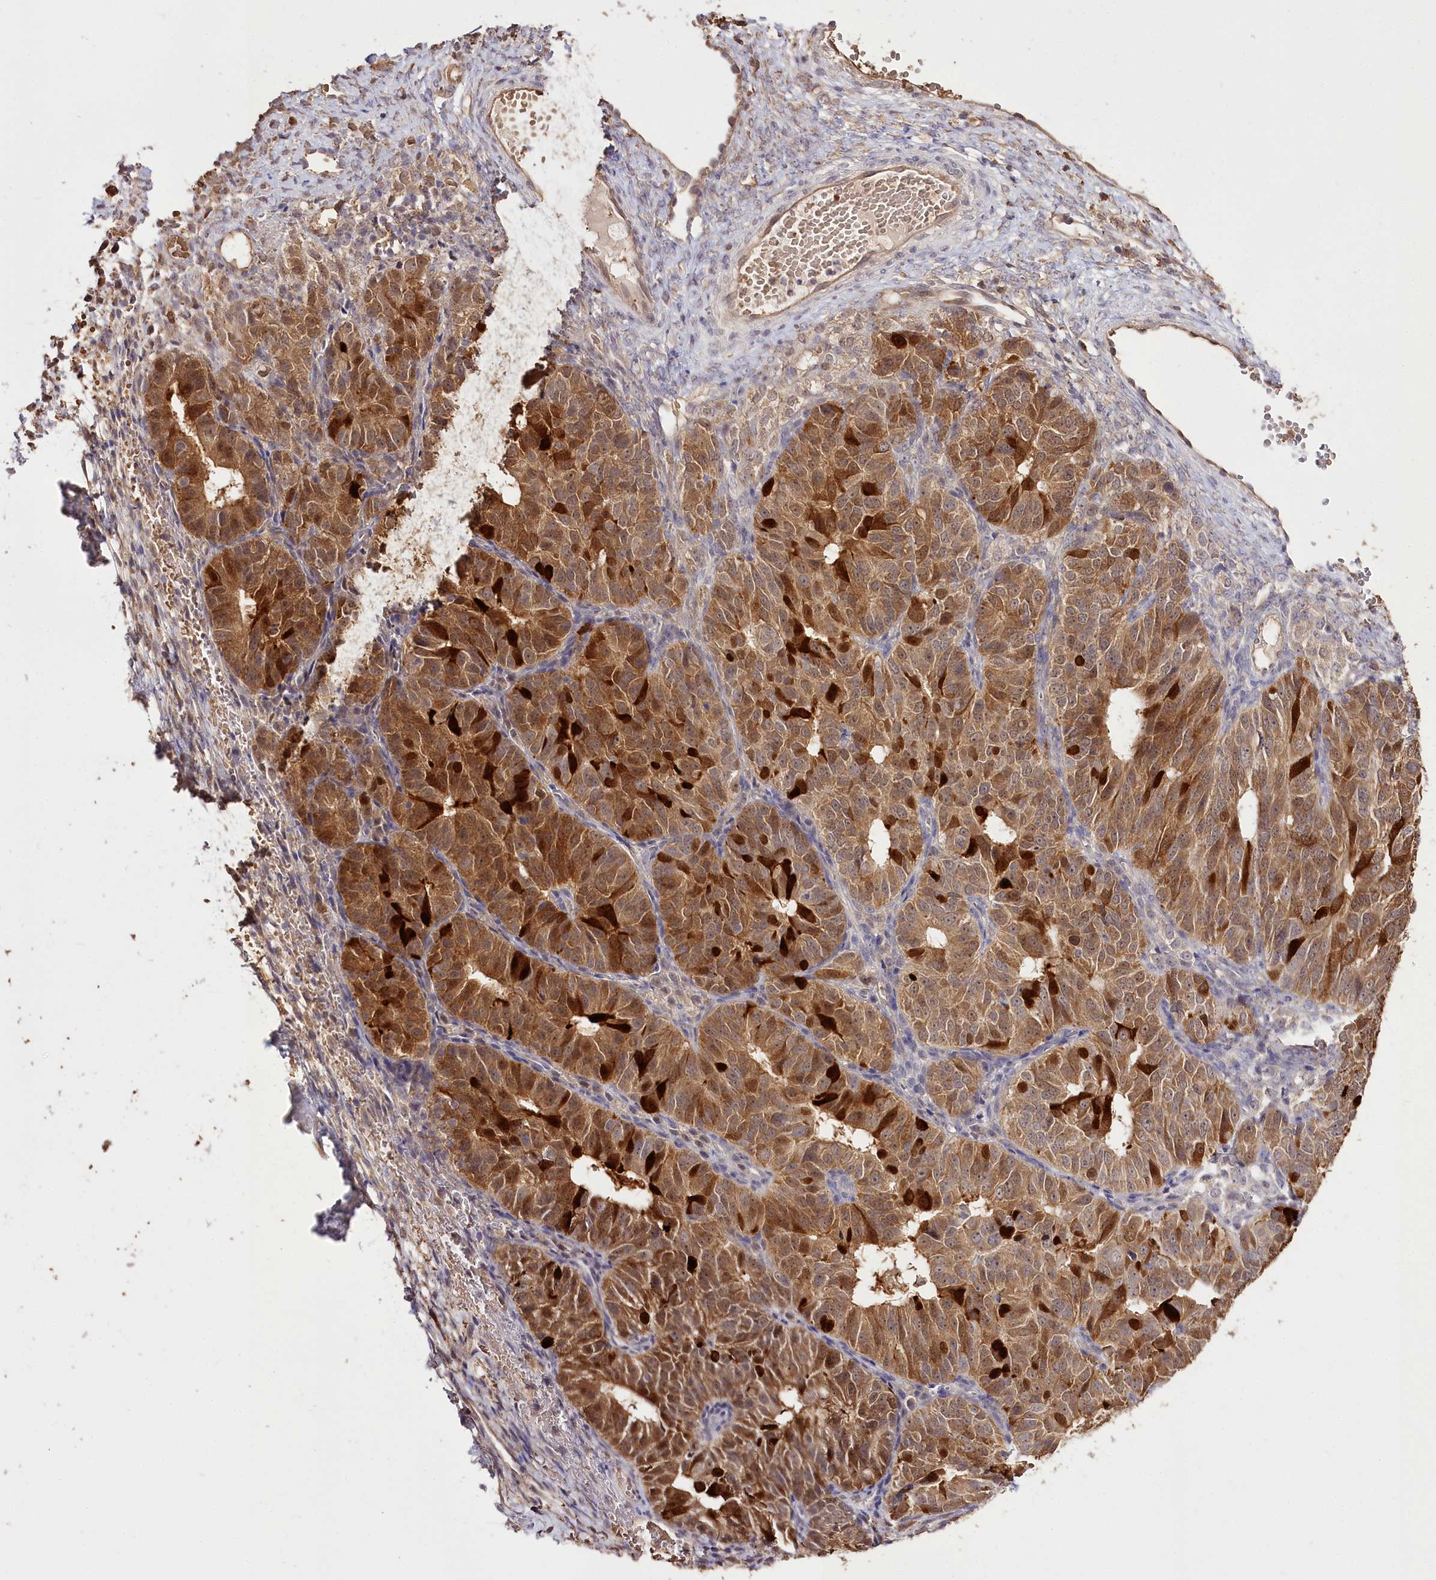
{"staining": {"intensity": "moderate", "quantity": ">75%", "location": "cytoplasmic/membranous"}, "tissue": "ovarian cancer", "cell_type": "Tumor cells", "image_type": "cancer", "snomed": [{"axis": "morphology", "description": "Carcinoma, endometroid"}, {"axis": "topography", "description": "Ovary"}], "caption": "Ovarian endometroid carcinoma stained with immunohistochemistry shows moderate cytoplasmic/membranous staining in about >75% of tumor cells.", "gene": "R3HDM2", "patient": {"sex": "female", "age": 51}}